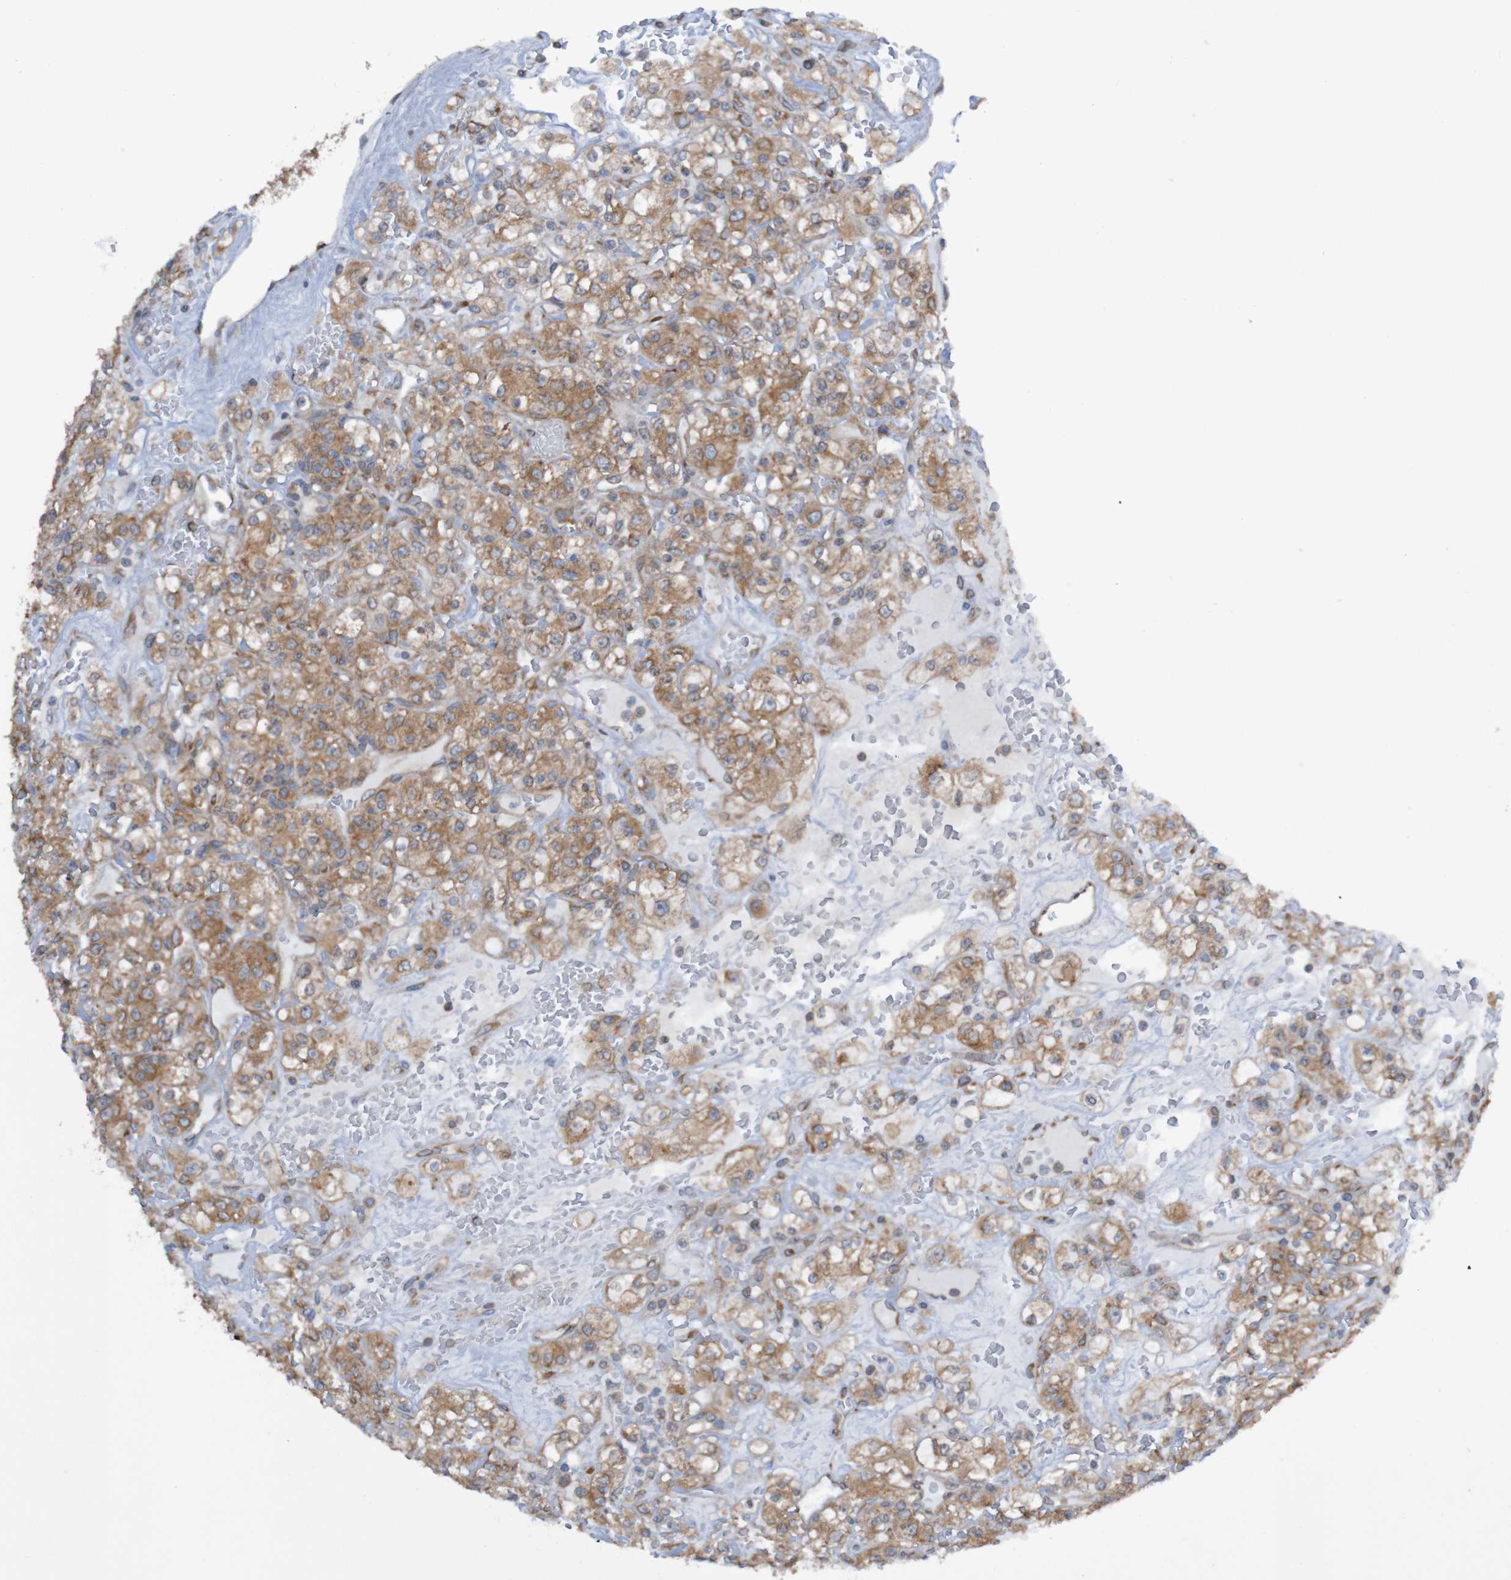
{"staining": {"intensity": "moderate", "quantity": ">75%", "location": "cytoplasmic/membranous"}, "tissue": "renal cancer", "cell_type": "Tumor cells", "image_type": "cancer", "snomed": [{"axis": "morphology", "description": "Normal tissue, NOS"}, {"axis": "morphology", "description": "Adenocarcinoma, NOS"}, {"axis": "topography", "description": "Kidney"}], "caption": "An image of human adenocarcinoma (renal) stained for a protein demonstrates moderate cytoplasmic/membranous brown staining in tumor cells. (brown staining indicates protein expression, while blue staining denotes nuclei).", "gene": "LRRC47", "patient": {"sex": "female", "age": 72}}